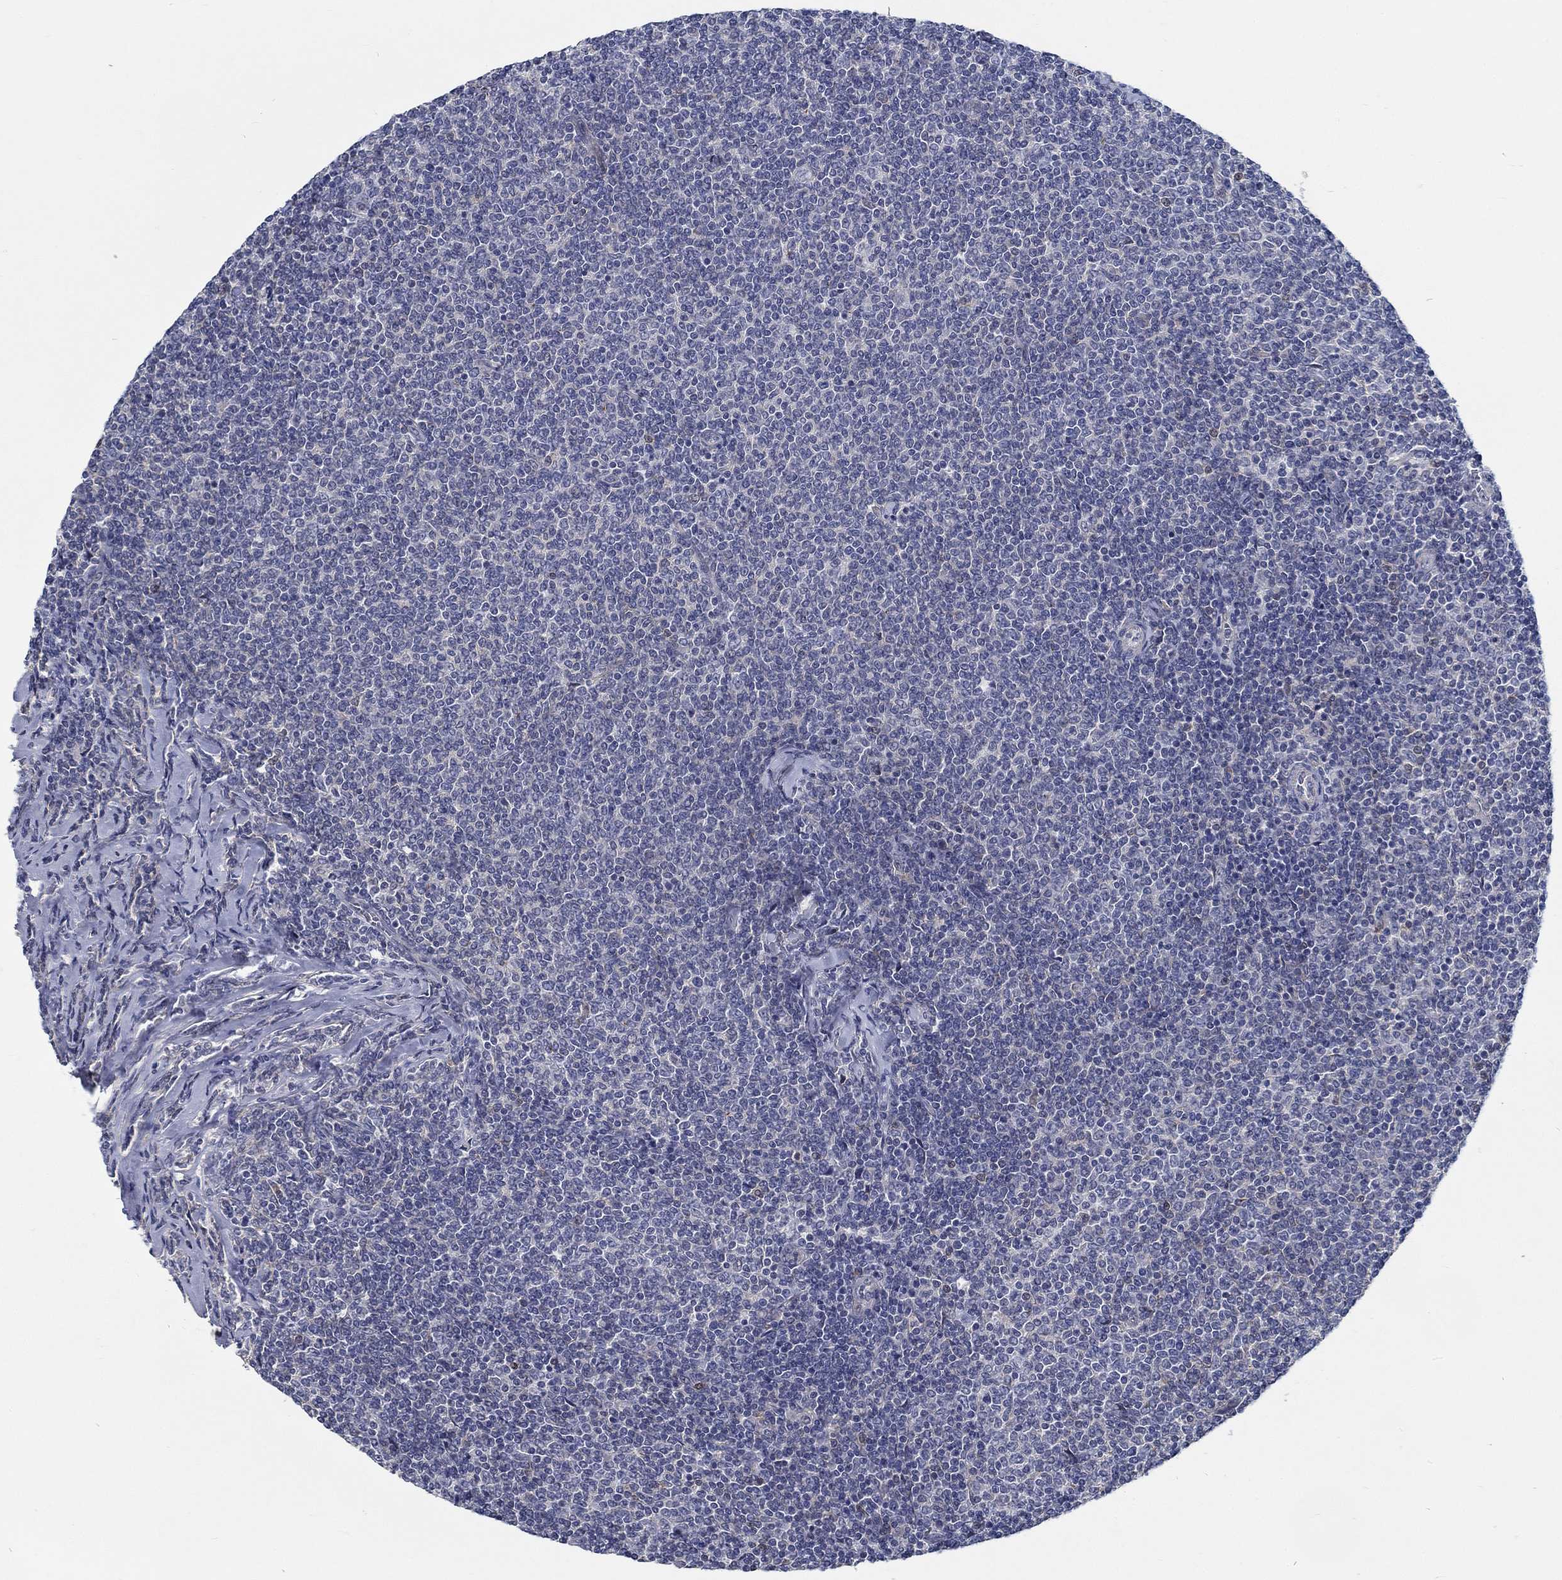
{"staining": {"intensity": "negative", "quantity": "none", "location": "none"}, "tissue": "lymphoma", "cell_type": "Tumor cells", "image_type": "cancer", "snomed": [{"axis": "morphology", "description": "Malignant lymphoma, non-Hodgkin's type, Low grade"}, {"axis": "topography", "description": "Lymph node"}], "caption": "Immunohistochemistry histopathology image of human lymphoma stained for a protein (brown), which exhibits no staining in tumor cells.", "gene": "MYBPC1", "patient": {"sex": "male", "age": 52}}